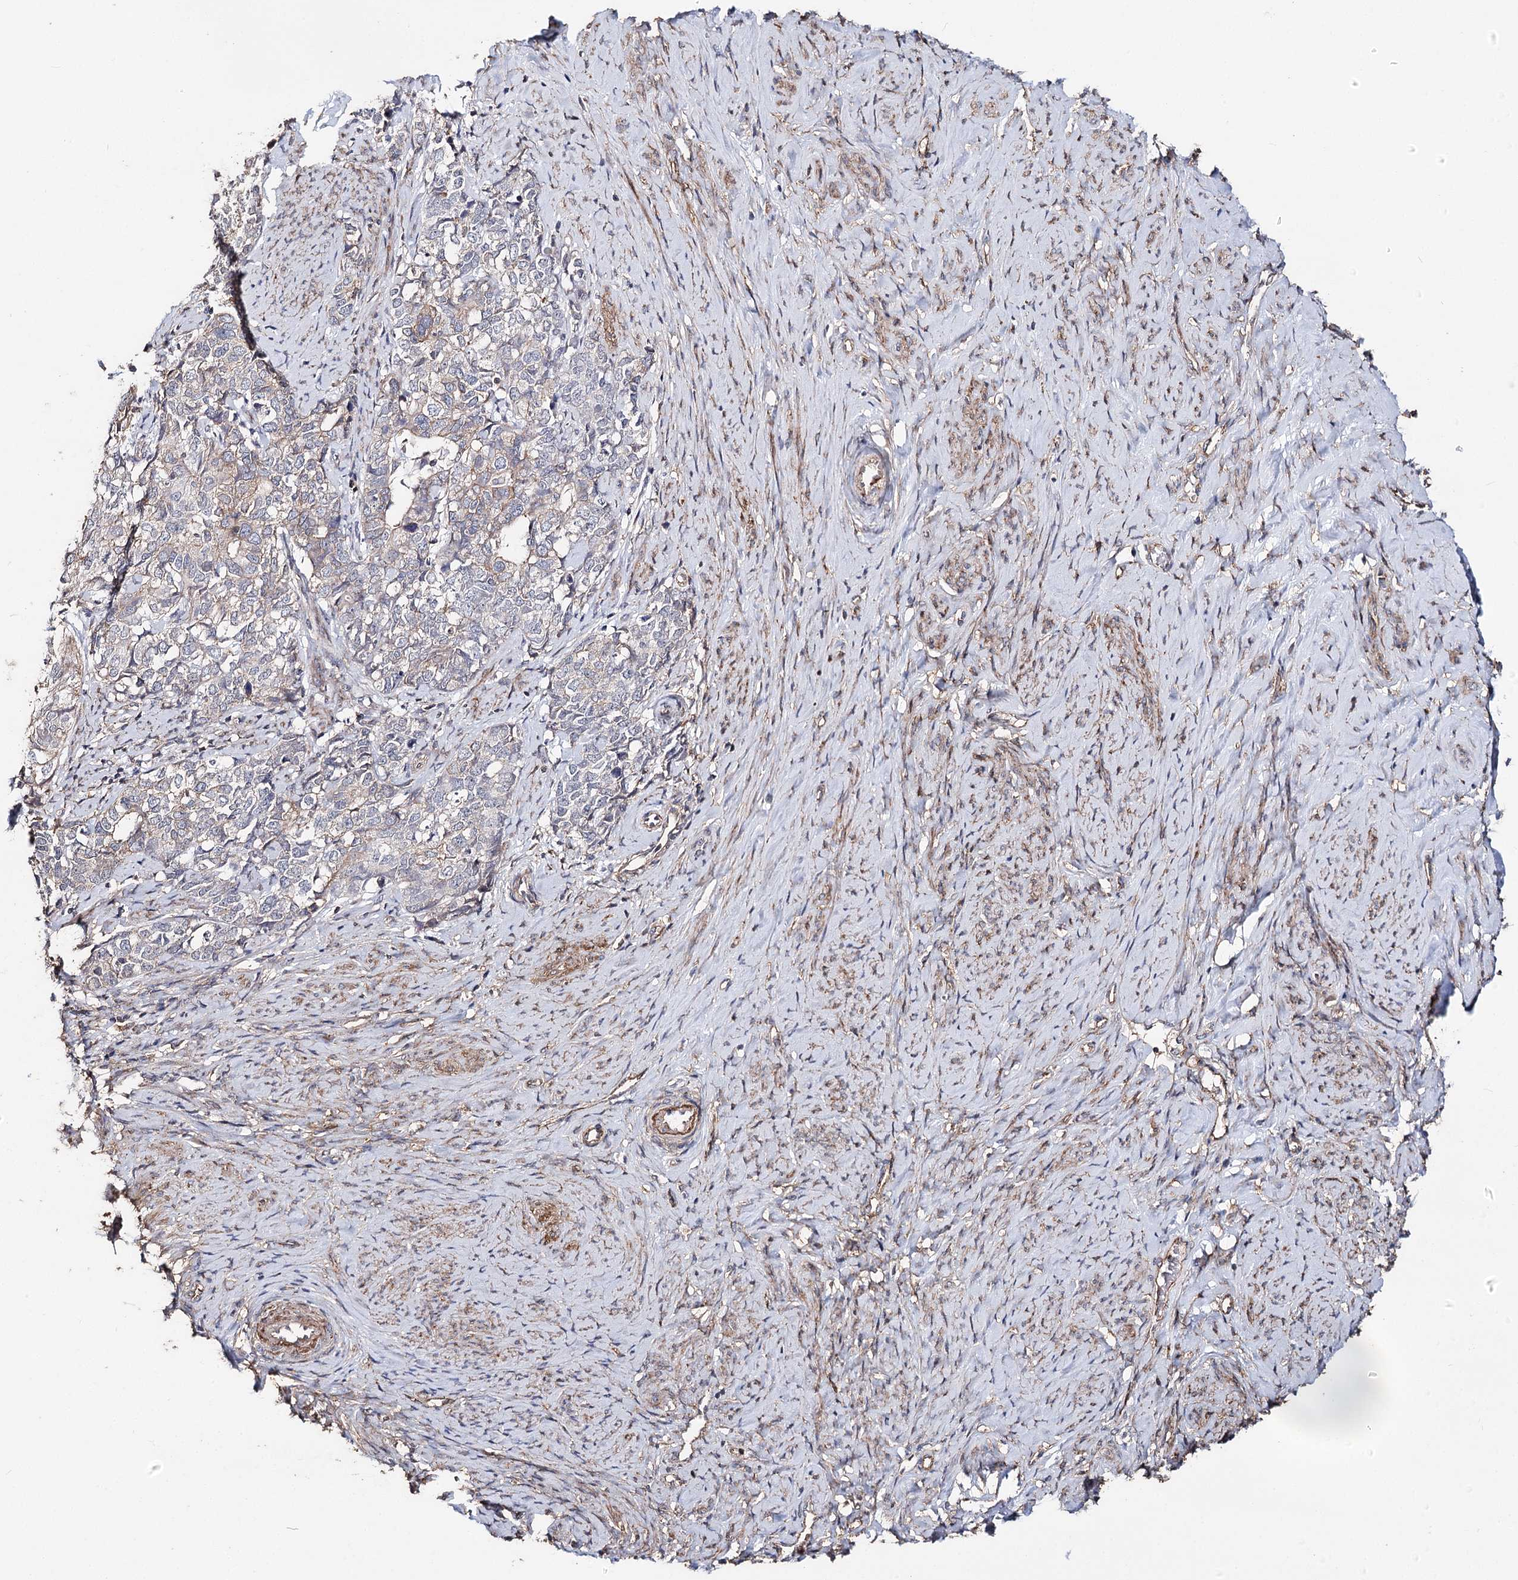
{"staining": {"intensity": "negative", "quantity": "none", "location": "none"}, "tissue": "cervical cancer", "cell_type": "Tumor cells", "image_type": "cancer", "snomed": [{"axis": "morphology", "description": "Squamous cell carcinoma, NOS"}, {"axis": "topography", "description": "Cervix"}], "caption": "IHC micrograph of neoplastic tissue: cervical cancer (squamous cell carcinoma) stained with DAB (3,3'-diaminobenzidine) shows no significant protein positivity in tumor cells. (DAB (3,3'-diaminobenzidine) IHC visualized using brightfield microscopy, high magnification).", "gene": "TMEM218", "patient": {"sex": "female", "age": 63}}